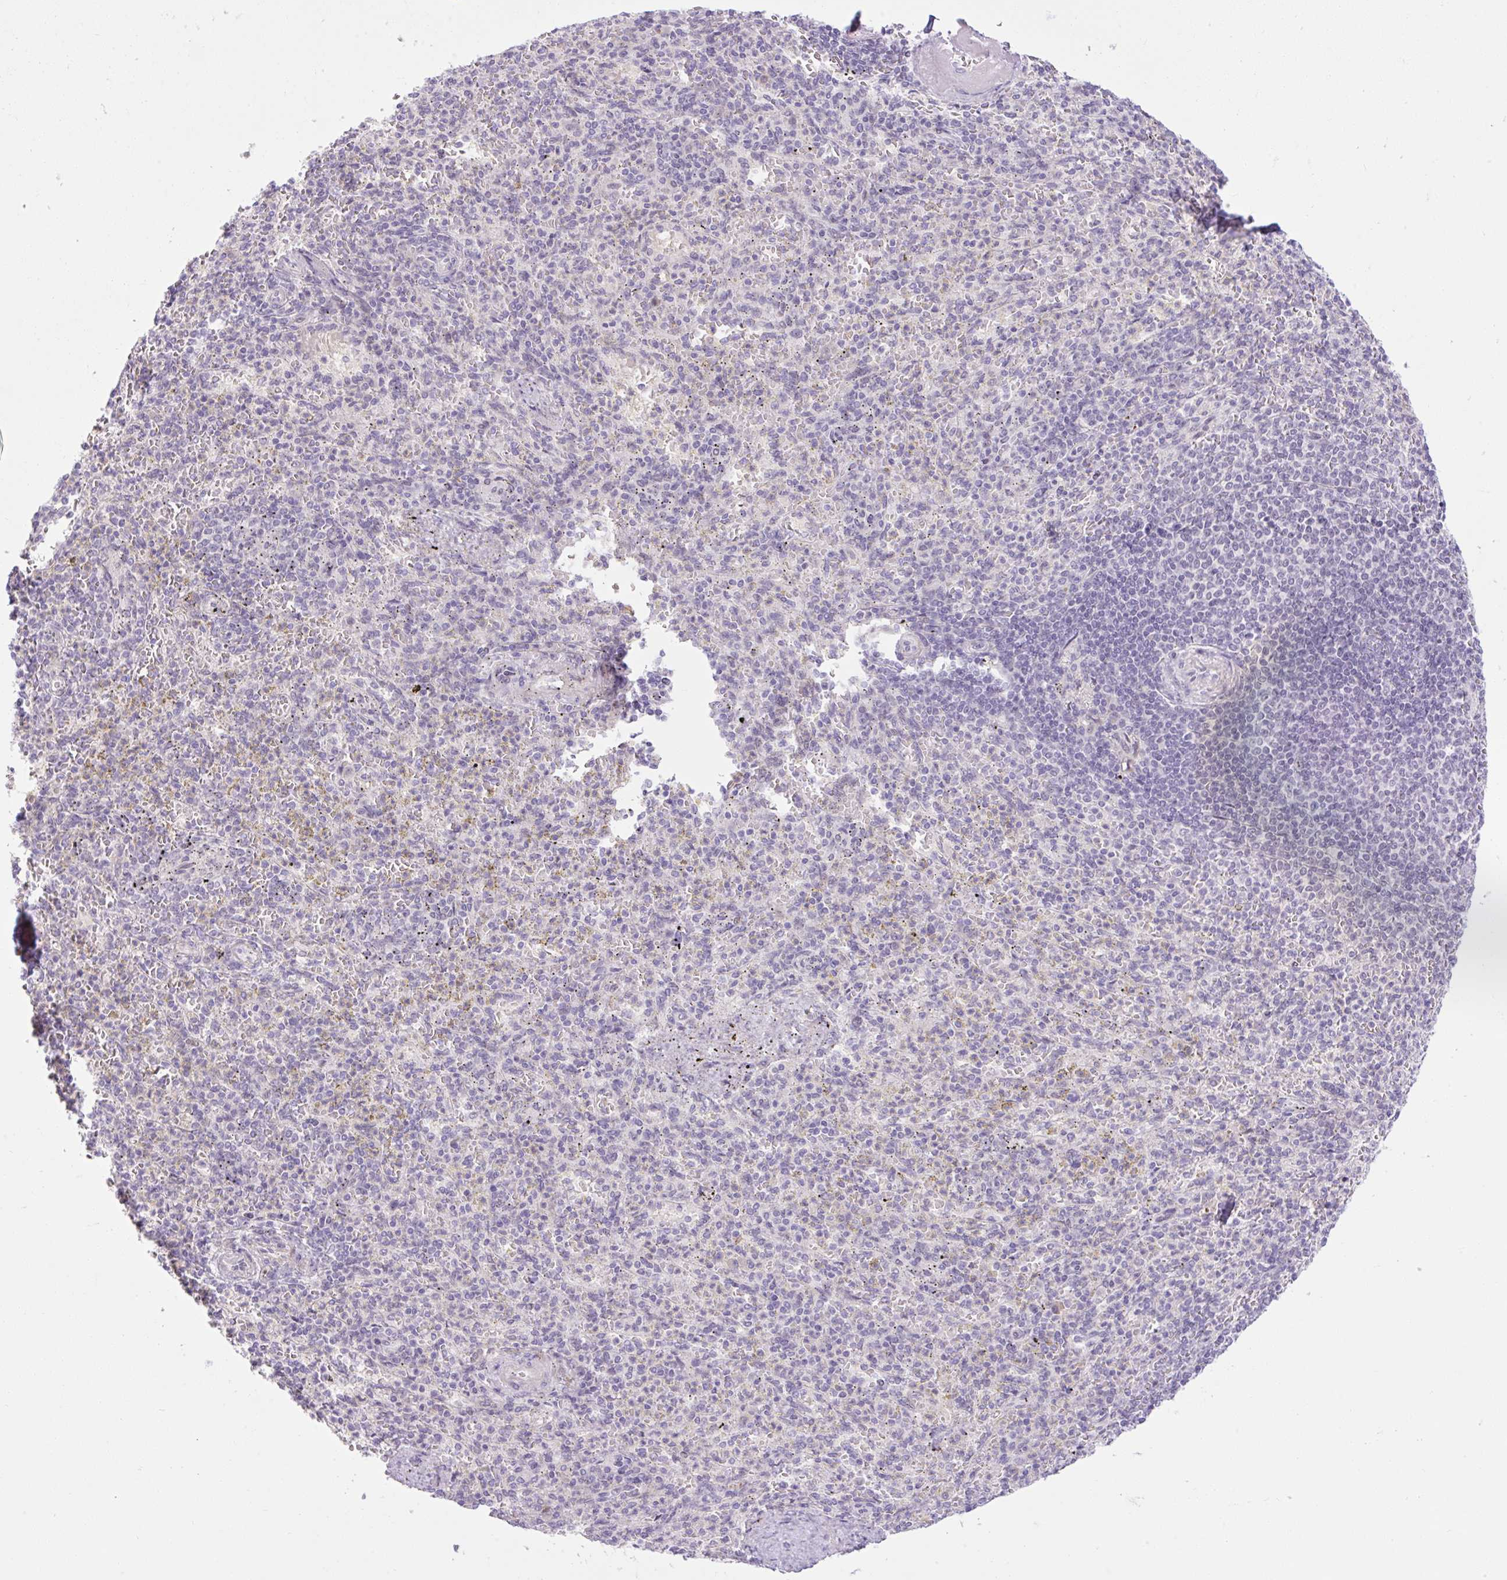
{"staining": {"intensity": "negative", "quantity": "none", "location": "none"}, "tissue": "spleen", "cell_type": "Cells in red pulp", "image_type": "normal", "snomed": [{"axis": "morphology", "description": "Normal tissue, NOS"}, {"axis": "topography", "description": "Spleen"}], "caption": "This is an IHC photomicrograph of normal spleen. There is no expression in cells in red pulp.", "gene": "ICE1", "patient": {"sex": "female", "age": 74}}